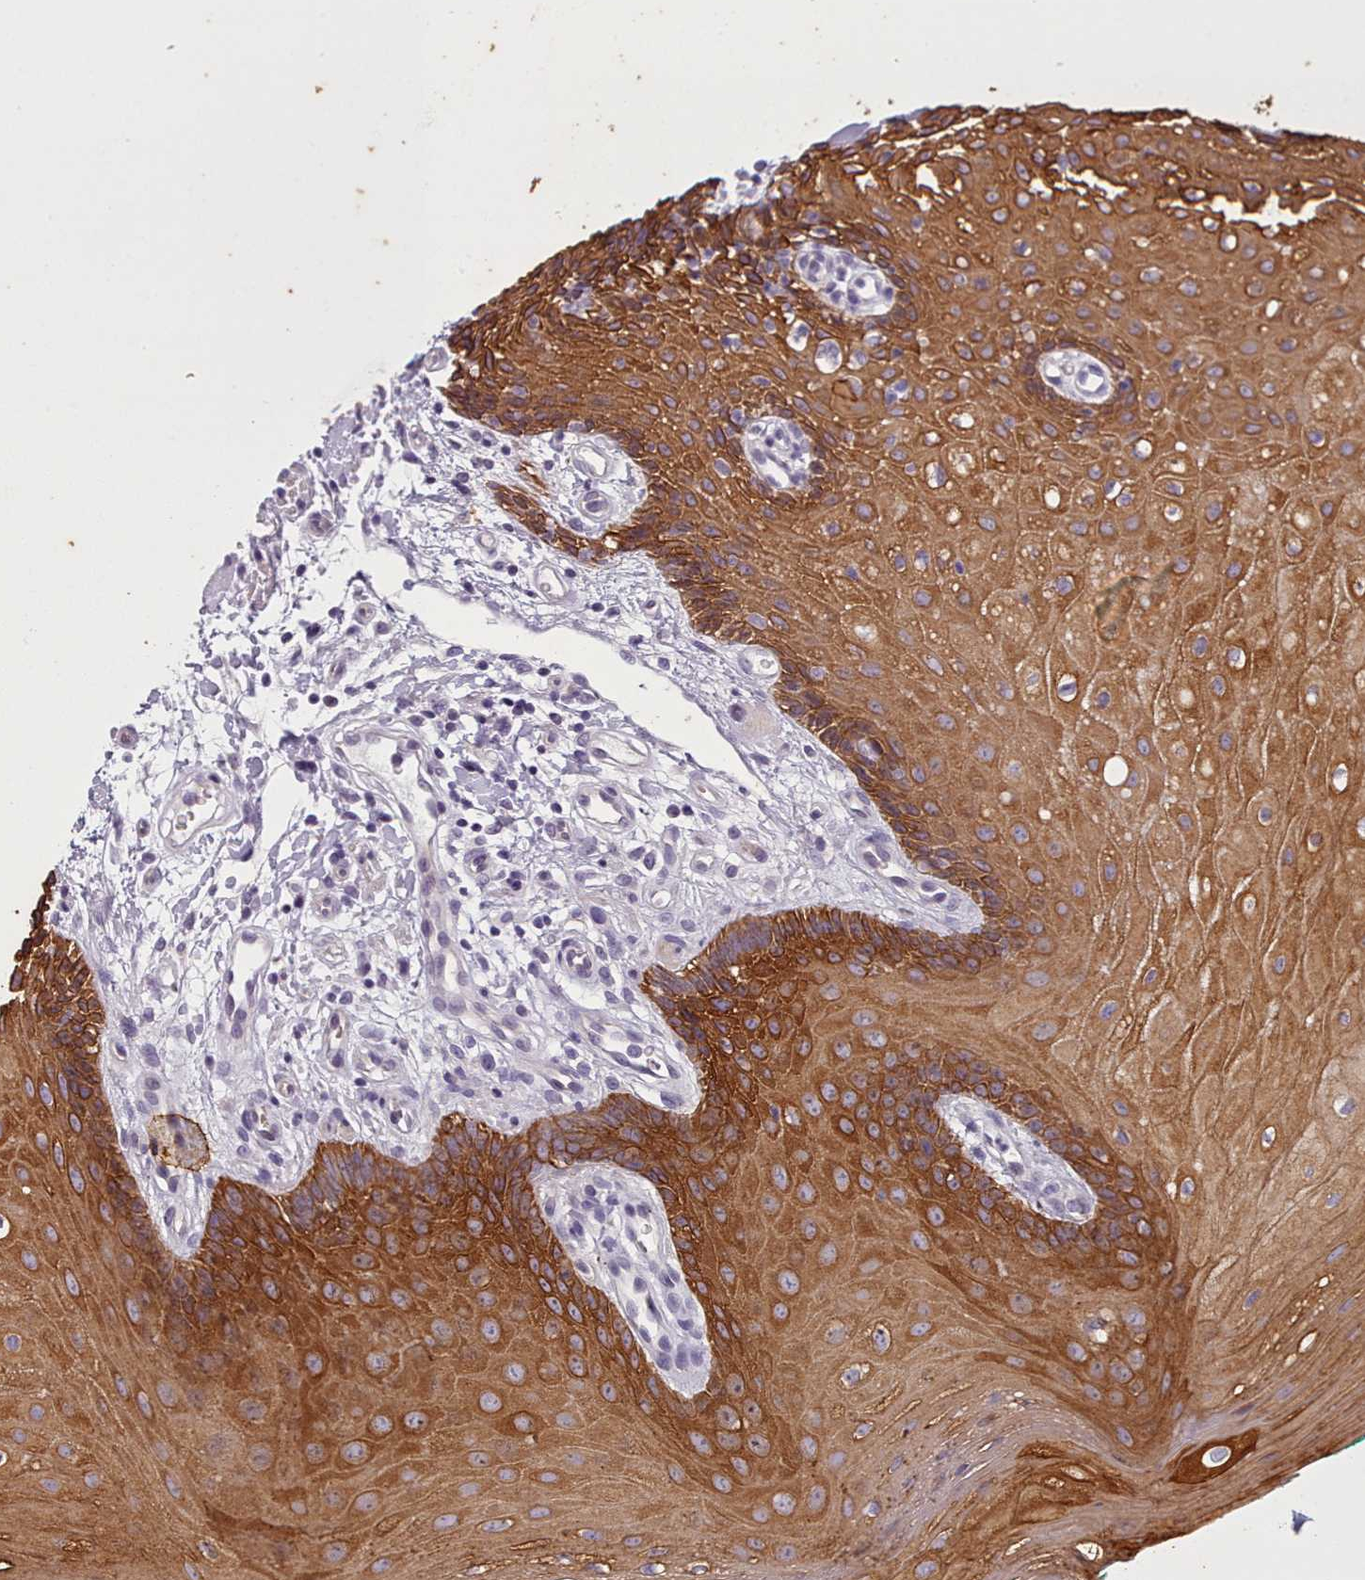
{"staining": {"intensity": "strong", "quantity": ">75%", "location": "cytoplasmic/membranous"}, "tissue": "oral mucosa", "cell_type": "Squamous epithelial cells", "image_type": "normal", "snomed": [{"axis": "morphology", "description": "Normal tissue, NOS"}, {"axis": "morphology", "description": "Squamous cell carcinoma, NOS"}, {"axis": "topography", "description": "Oral tissue"}, {"axis": "topography", "description": "Tounge, NOS"}, {"axis": "topography", "description": "Head-Neck"}], "caption": "IHC staining of benign oral mucosa, which shows high levels of strong cytoplasmic/membranous positivity in approximately >75% of squamous epithelial cells indicating strong cytoplasmic/membranous protein staining. The staining was performed using DAB (brown) for protein detection and nuclei were counterstained in hematoxylin (blue).", "gene": "PLD4", "patient": {"sex": "male", "age": 79}}